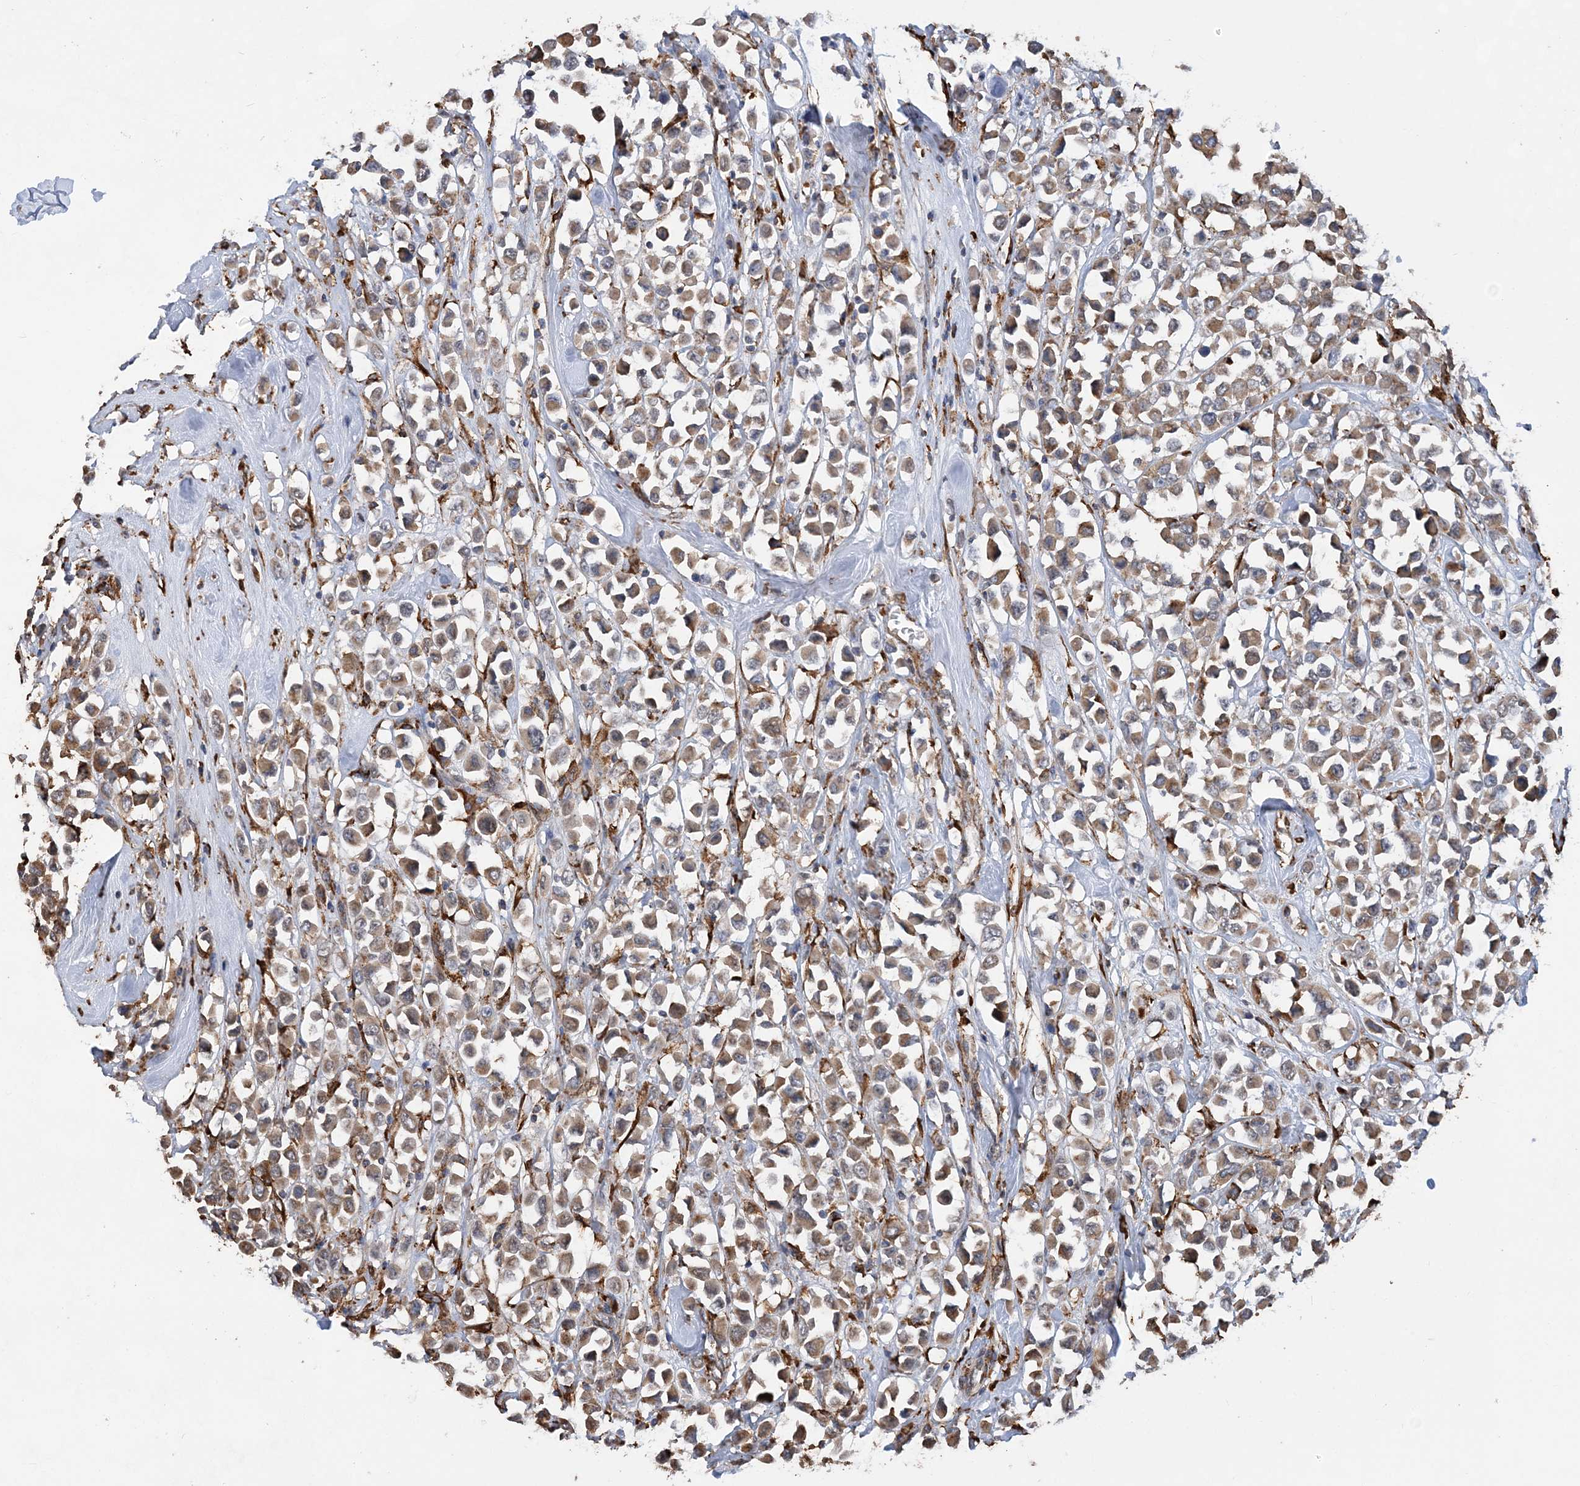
{"staining": {"intensity": "moderate", "quantity": ">75%", "location": "cytoplasmic/membranous"}, "tissue": "breast cancer", "cell_type": "Tumor cells", "image_type": "cancer", "snomed": [{"axis": "morphology", "description": "Duct carcinoma"}, {"axis": "topography", "description": "Breast"}], "caption": "This image reveals IHC staining of breast cancer (invasive ductal carcinoma), with medium moderate cytoplasmic/membranous positivity in about >75% of tumor cells.", "gene": "WDR12", "patient": {"sex": "female", "age": 61}}